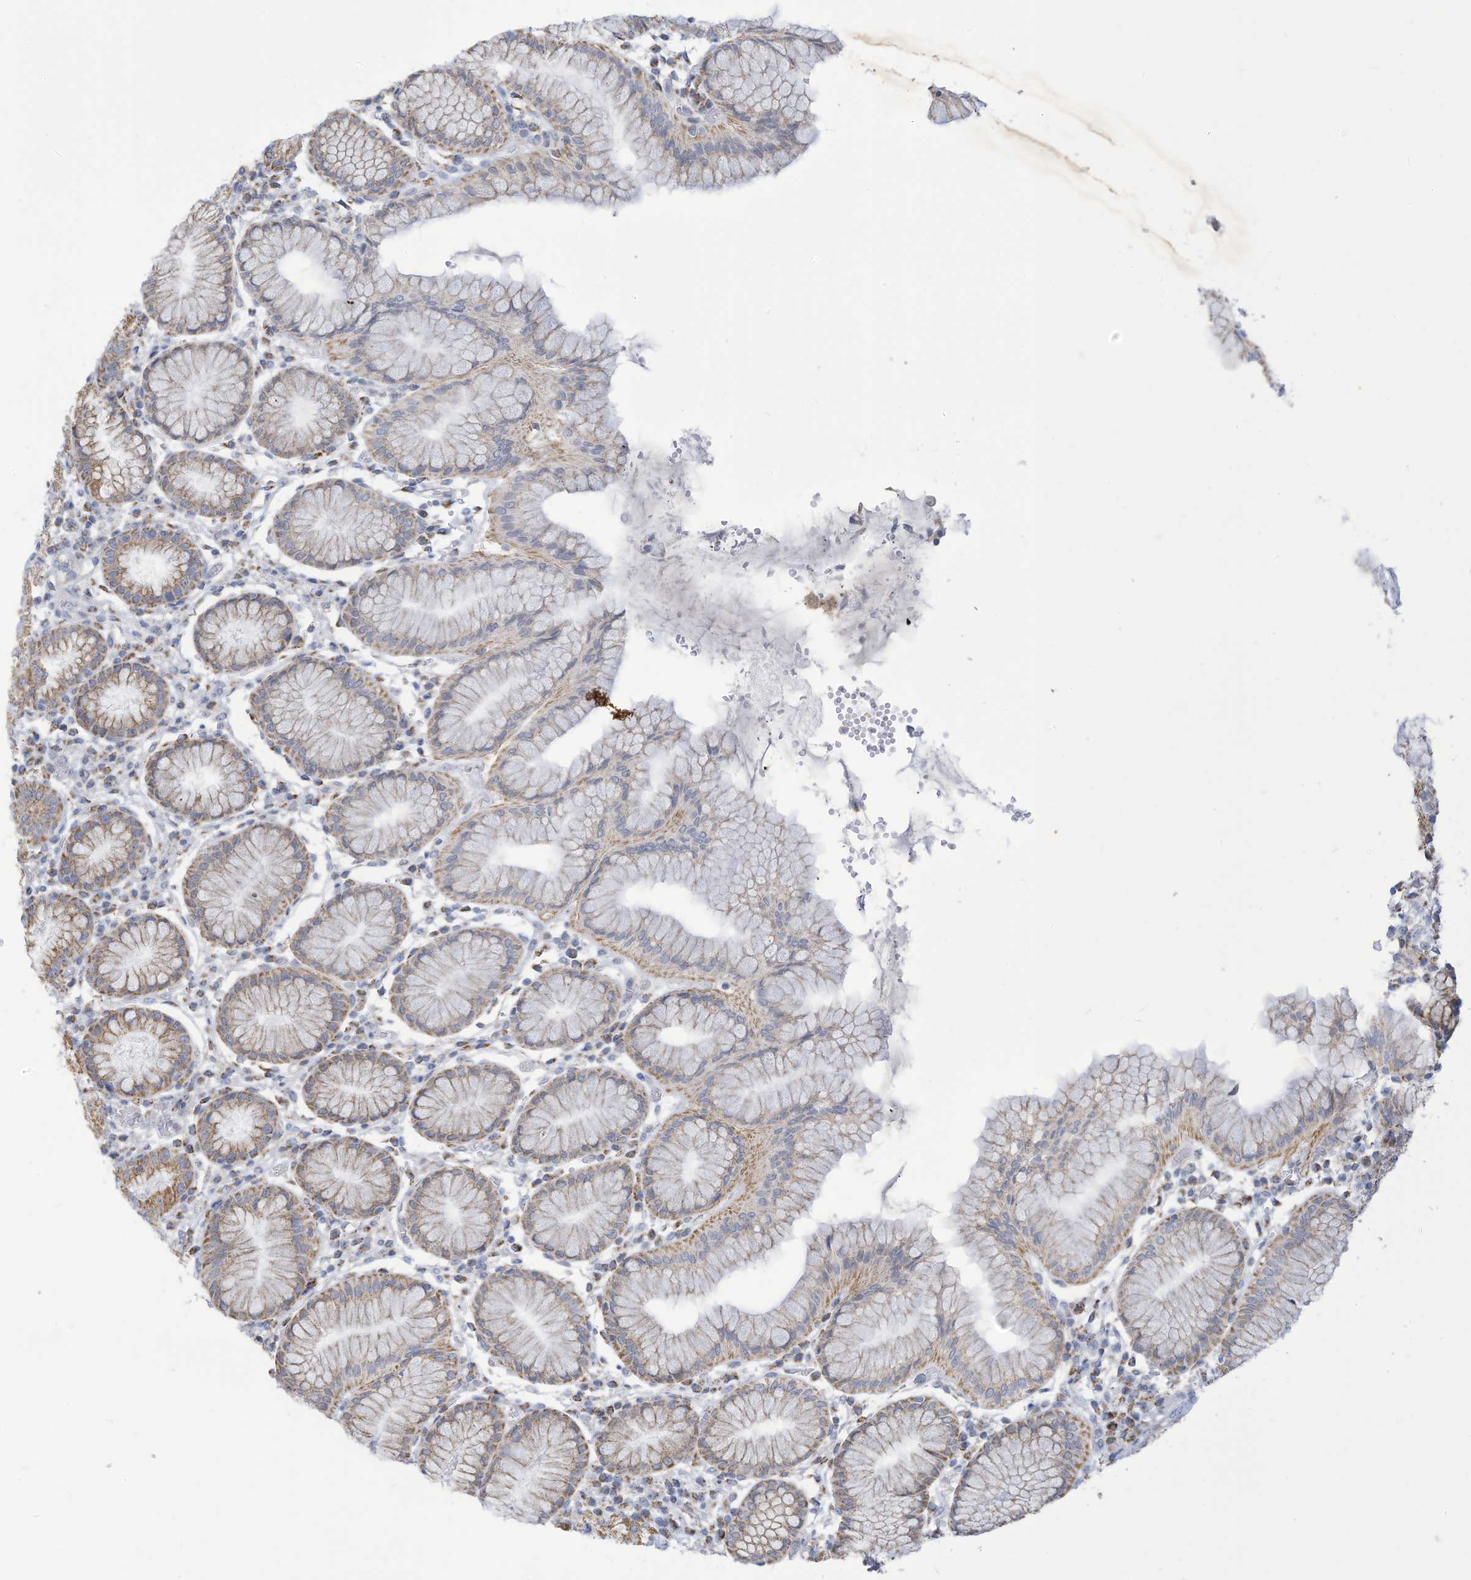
{"staining": {"intensity": "moderate", "quantity": ">75%", "location": "cytoplasmic/membranous"}, "tissue": "stomach", "cell_type": "Glandular cells", "image_type": "normal", "snomed": [{"axis": "morphology", "description": "Normal tissue, NOS"}, {"axis": "topography", "description": "Stomach"}, {"axis": "topography", "description": "Stomach, lower"}], "caption": "Immunohistochemistry image of benign stomach: human stomach stained using immunohistochemistry (IHC) shows medium levels of moderate protein expression localized specifically in the cytoplasmic/membranous of glandular cells, appearing as a cytoplasmic/membranous brown color.", "gene": "NLN", "patient": {"sex": "female", "age": 56}}